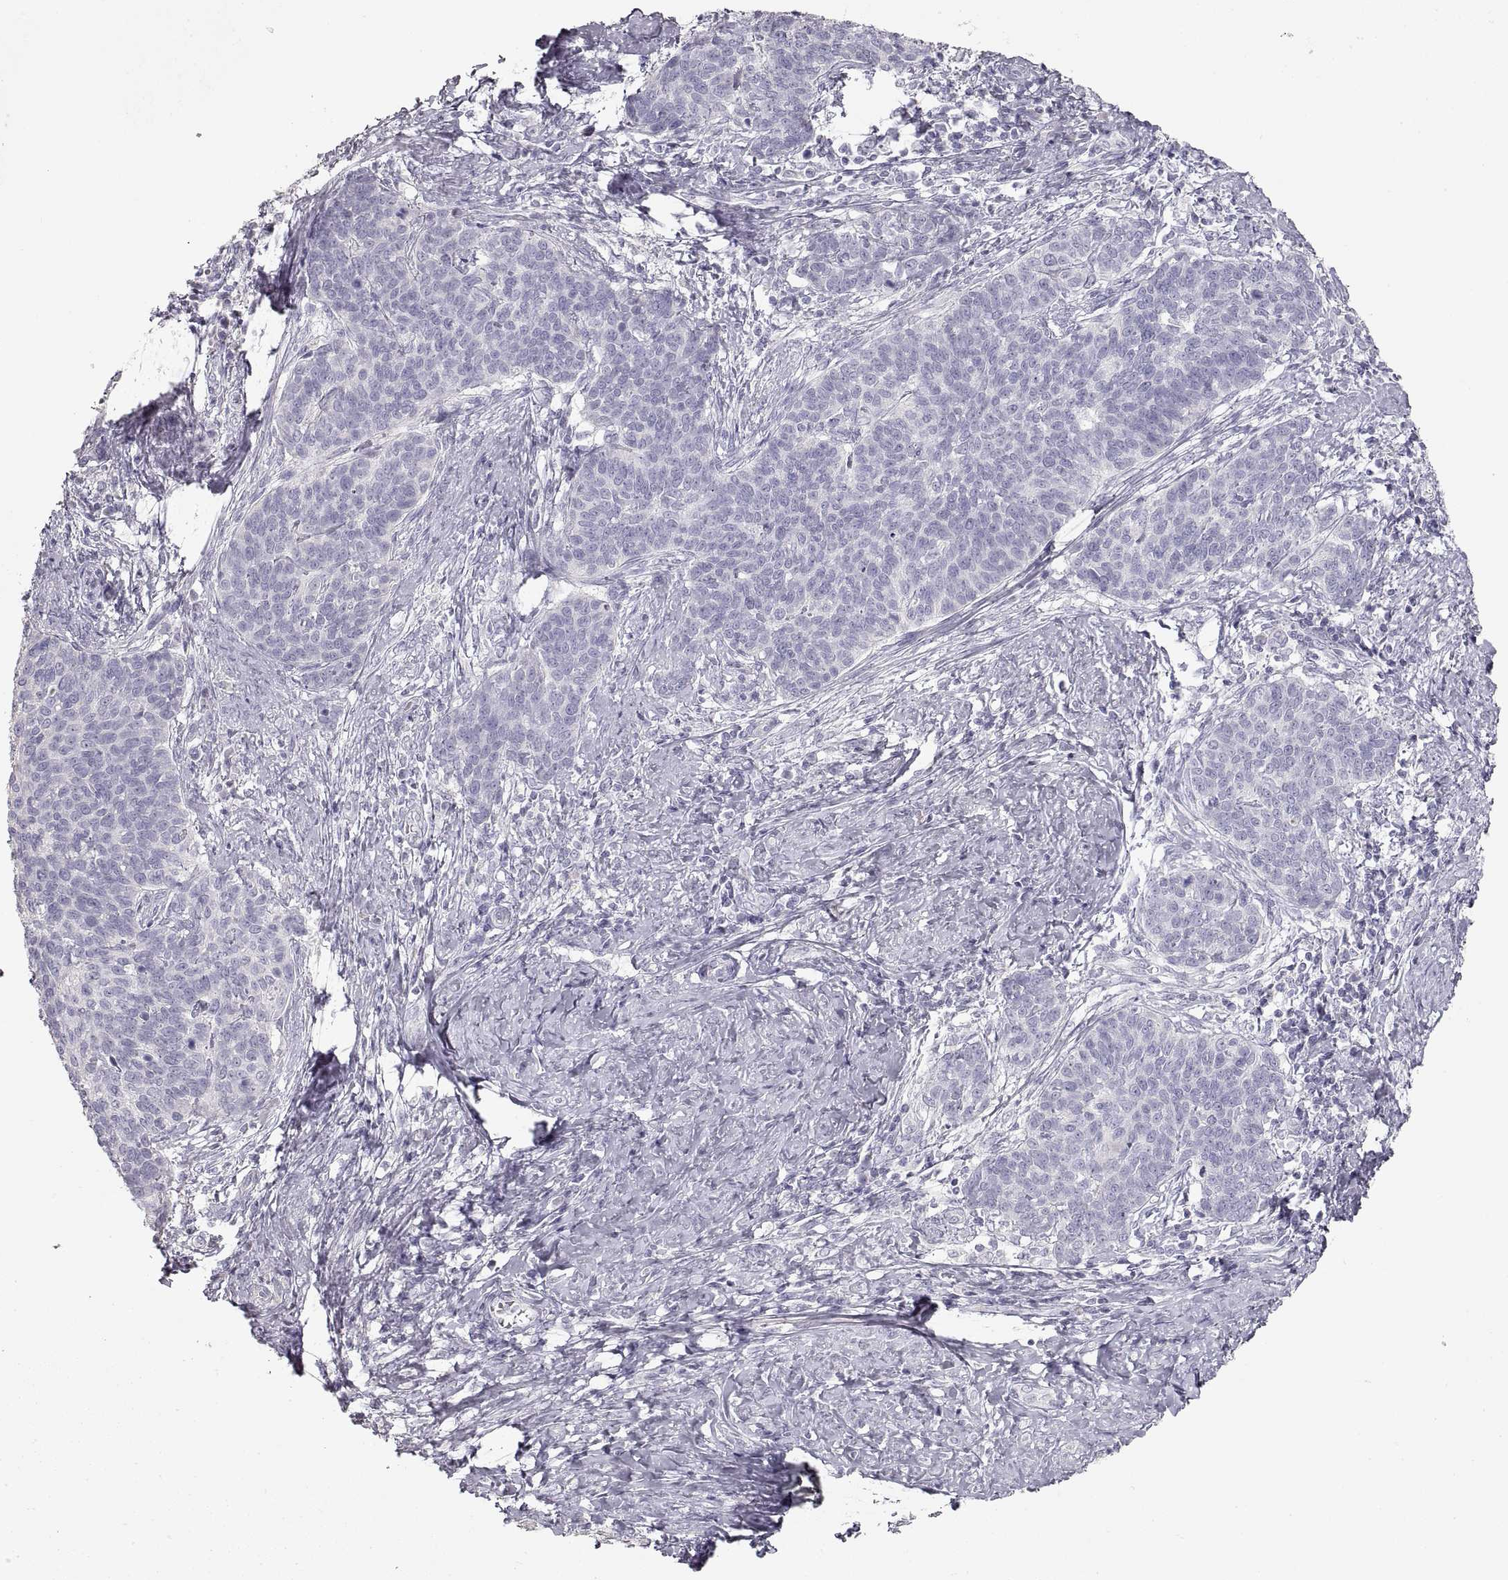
{"staining": {"intensity": "negative", "quantity": "none", "location": "none"}, "tissue": "cervical cancer", "cell_type": "Tumor cells", "image_type": "cancer", "snomed": [{"axis": "morphology", "description": "Squamous cell carcinoma, NOS"}, {"axis": "topography", "description": "Cervix"}], "caption": "Cervical cancer was stained to show a protein in brown. There is no significant expression in tumor cells.", "gene": "ZP3", "patient": {"sex": "female", "age": 39}}